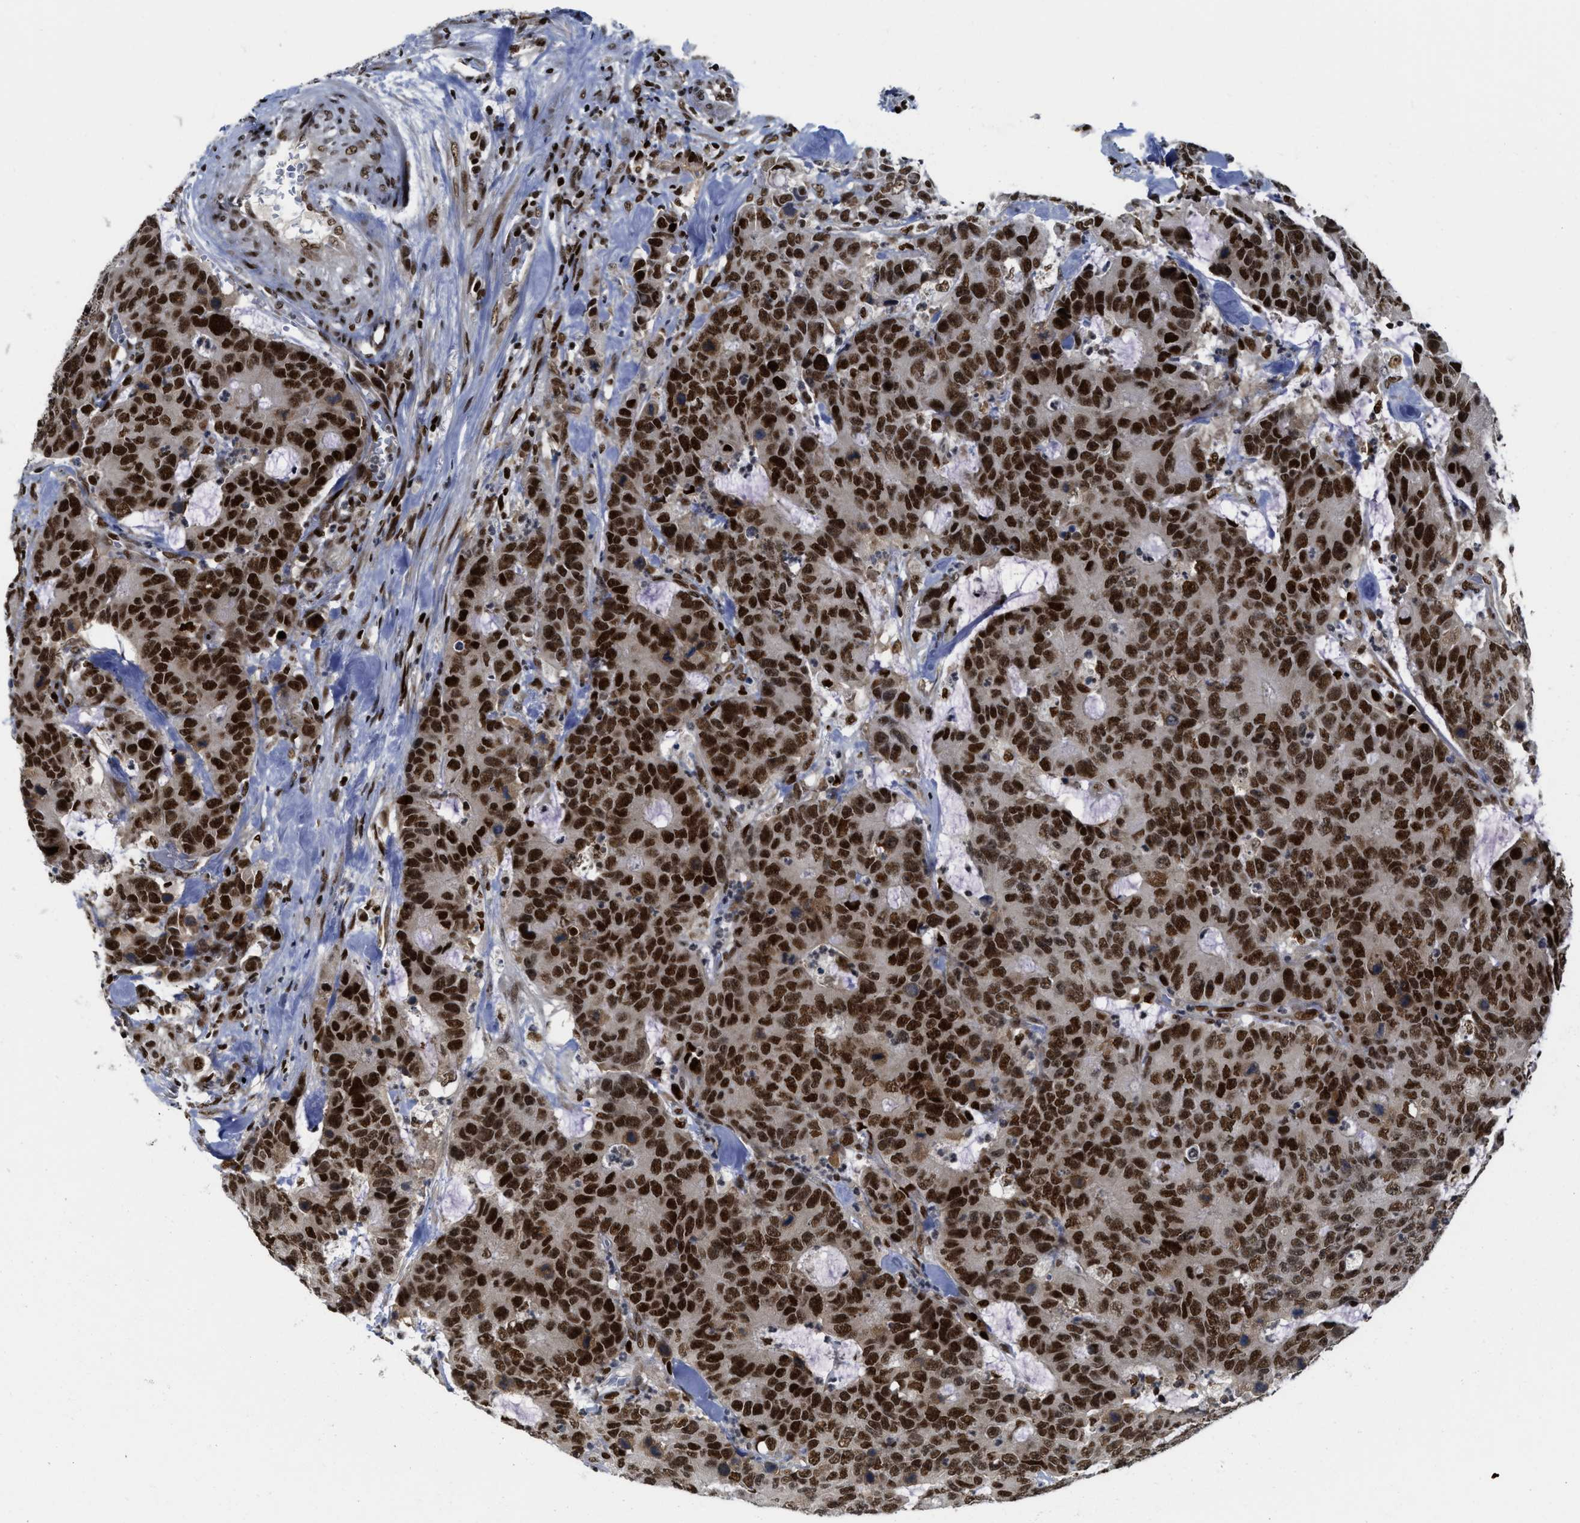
{"staining": {"intensity": "strong", "quantity": ">75%", "location": "nuclear"}, "tissue": "colorectal cancer", "cell_type": "Tumor cells", "image_type": "cancer", "snomed": [{"axis": "morphology", "description": "Adenocarcinoma, NOS"}, {"axis": "topography", "description": "Colon"}], "caption": "Immunohistochemistry of human colorectal cancer (adenocarcinoma) displays high levels of strong nuclear positivity in about >75% of tumor cells. The protein of interest is stained brown, and the nuclei are stained in blue (DAB IHC with brightfield microscopy, high magnification).", "gene": "RFX5", "patient": {"sex": "female", "age": 86}}